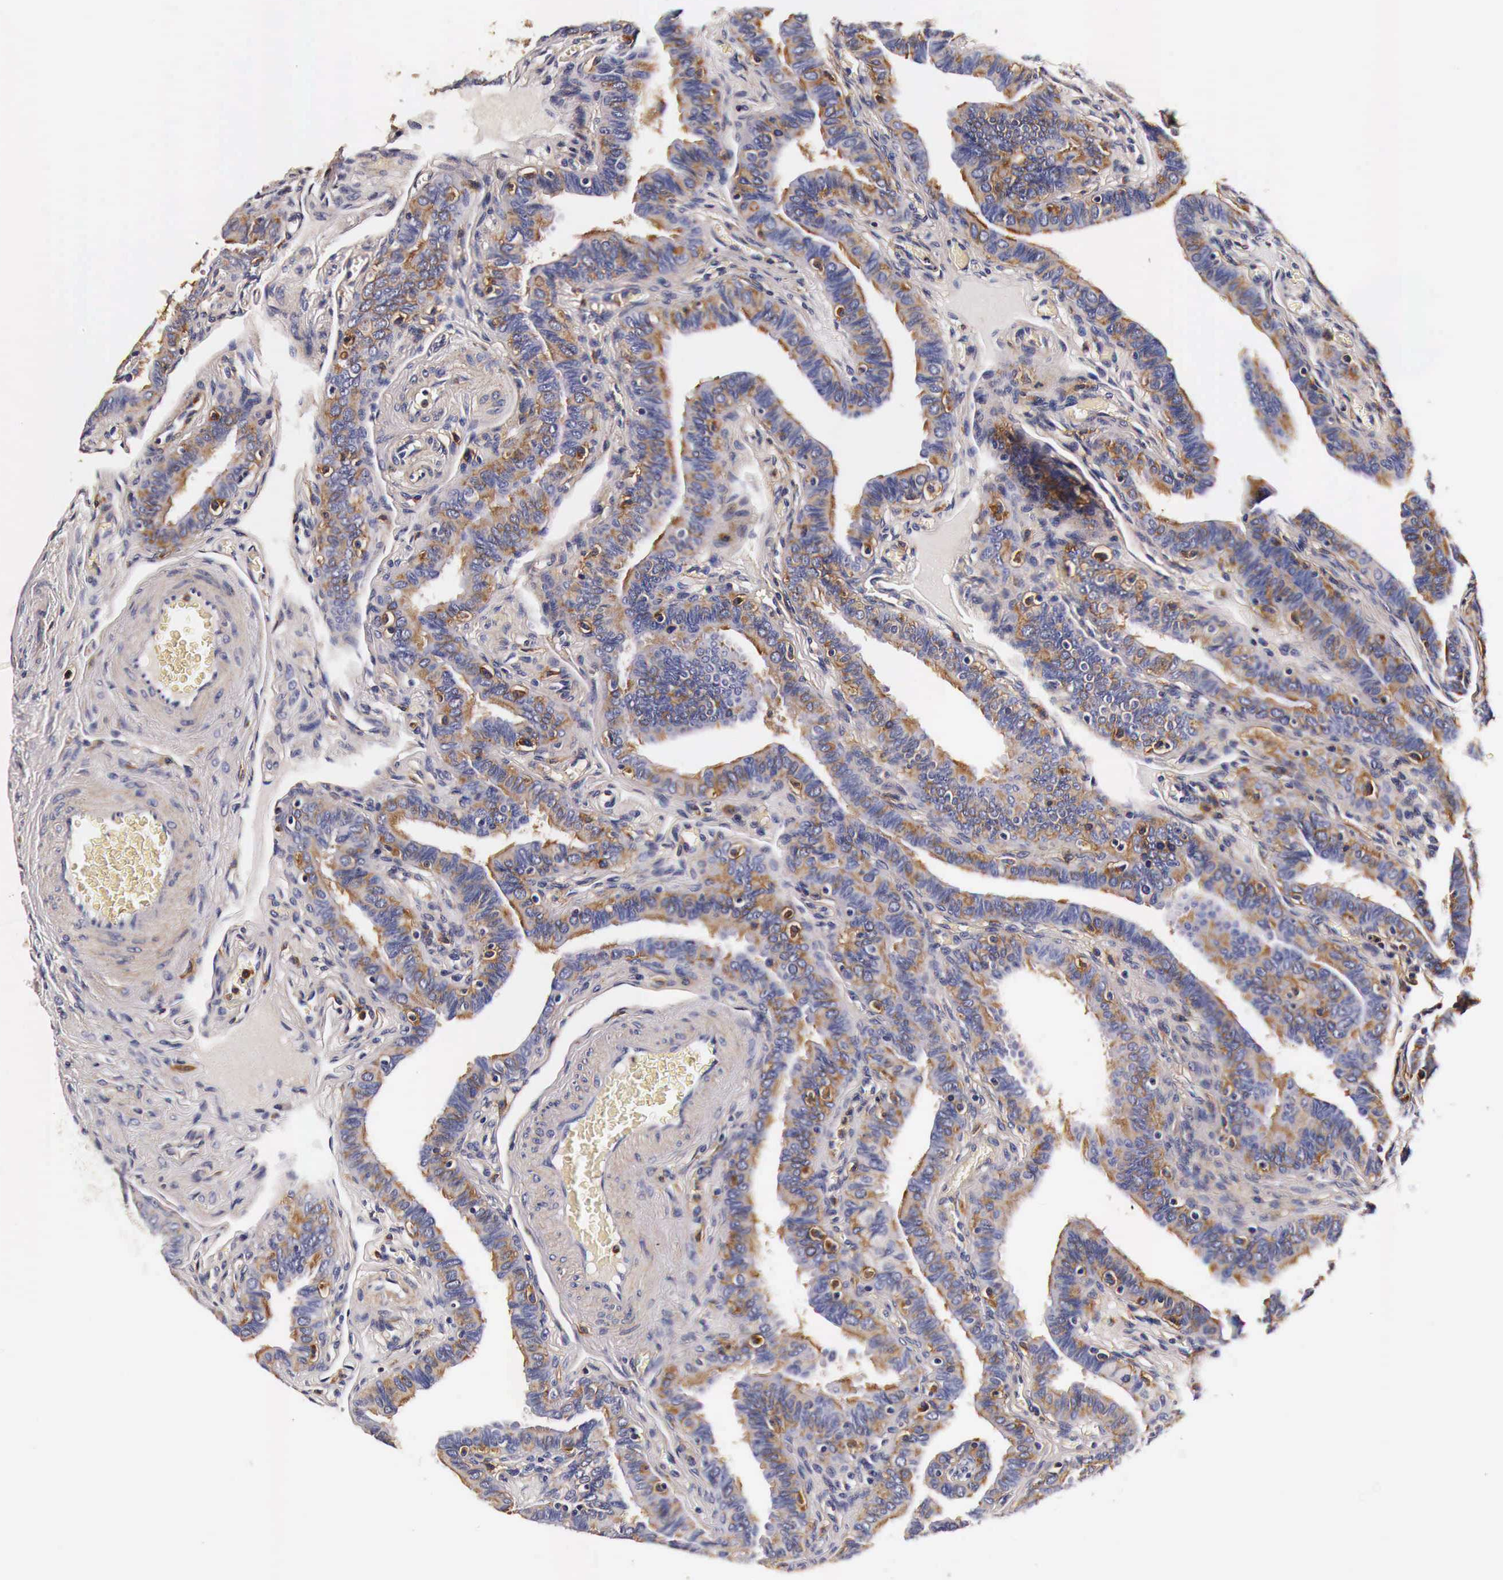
{"staining": {"intensity": "moderate", "quantity": ">75%", "location": "cytoplasmic/membranous"}, "tissue": "fallopian tube", "cell_type": "Glandular cells", "image_type": "normal", "snomed": [{"axis": "morphology", "description": "Normal tissue, NOS"}, {"axis": "topography", "description": "Fallopian tube"}], "caption": "A photomicrograph of human fallopian tube stained for a protein exhibits moderate cytoplasmic/membranous brown staining in glandular cells. (IHC, brightfield microscopy, high magnification).", "gene": "RP2", "patient": {"sex": "female", "age": 38}}